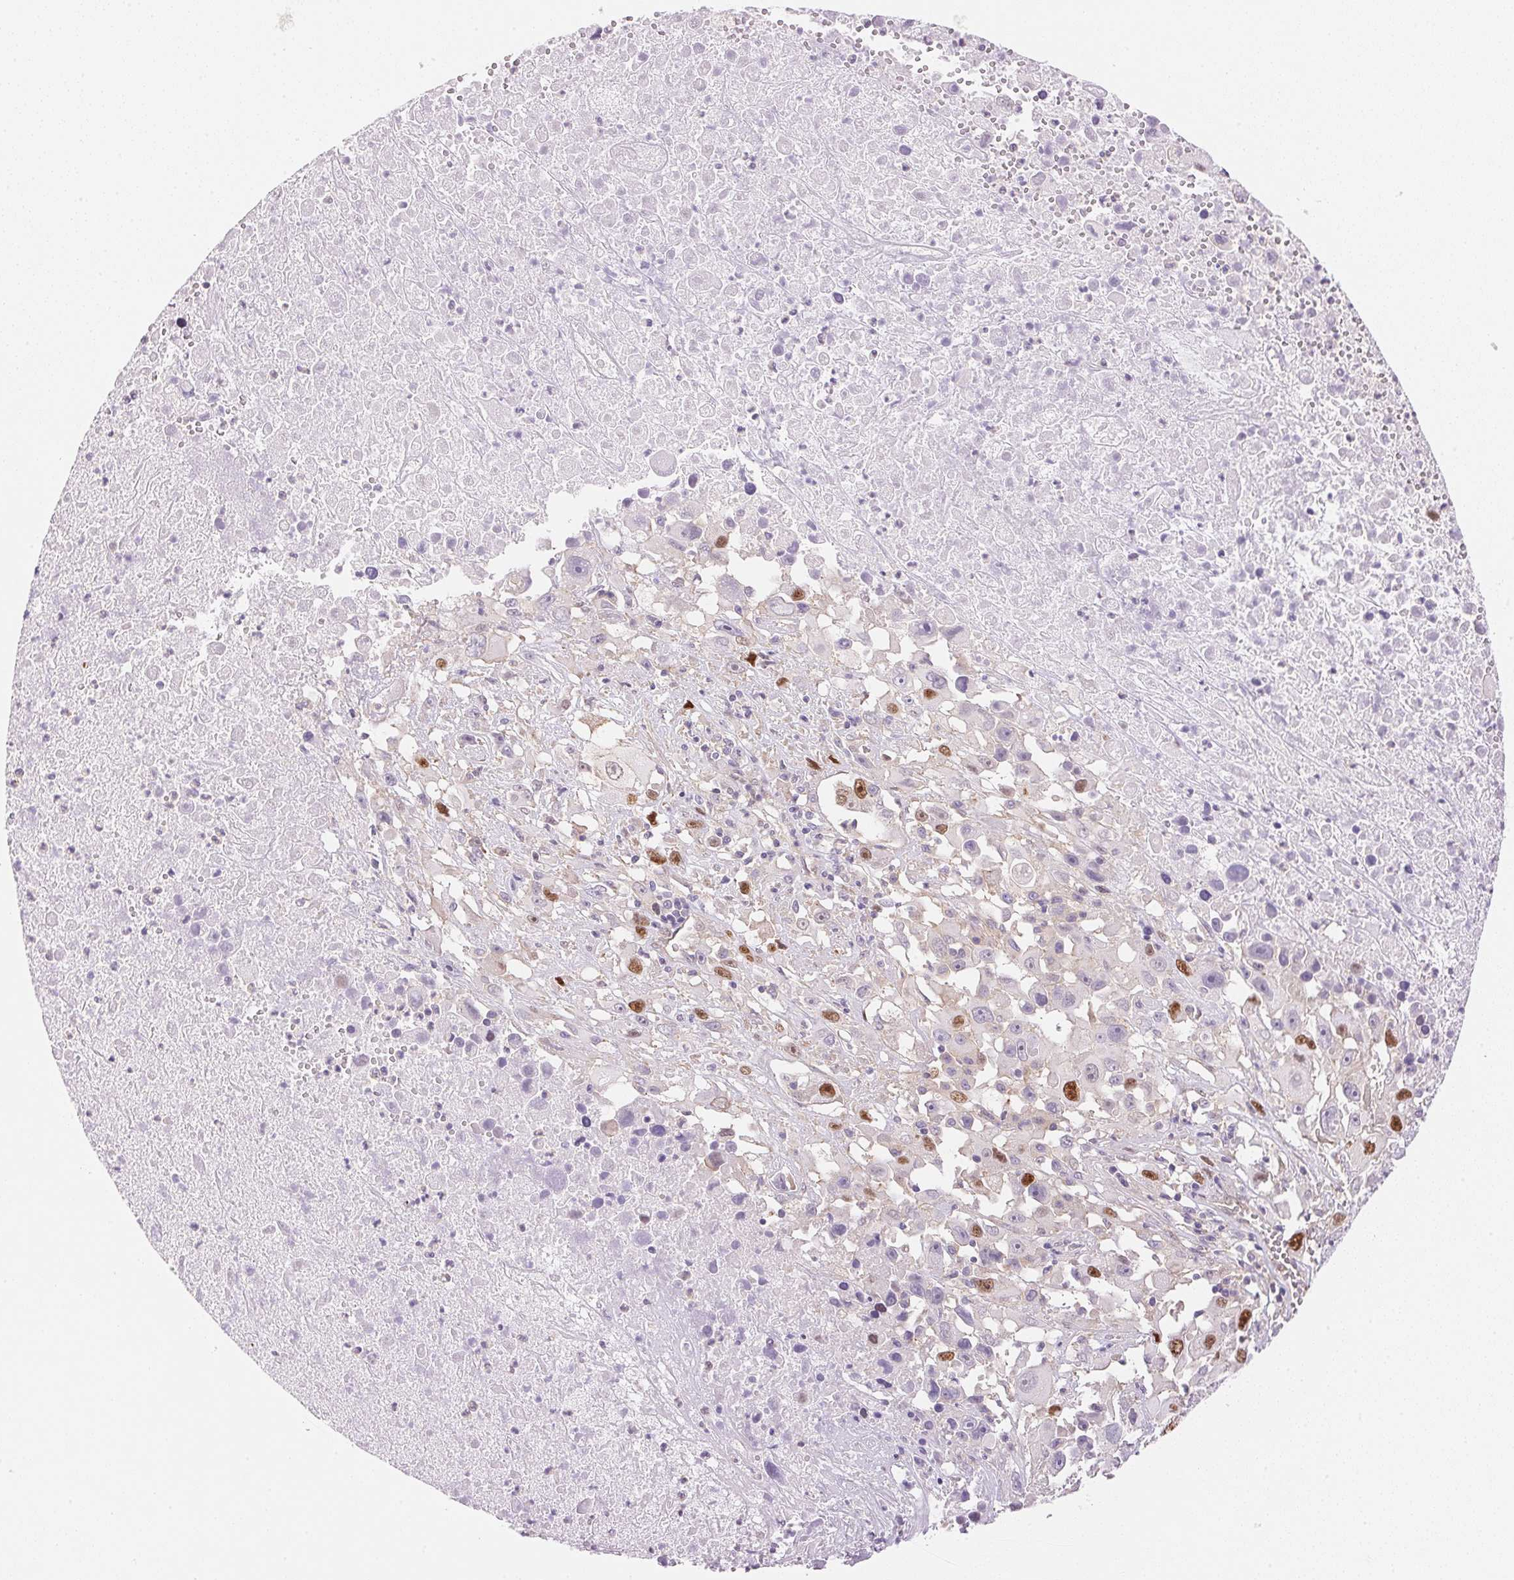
{"staining": {"intensity": "strong", "quantity": "<25%", "location": "nuclear"}, "tissue": "melanoma", "cell_type": "Tumor cells", "image_type": "cancer", "snomed": [{"axis": "morphology", "description": "Malignant melanoma, Metastatic site"}, {"axis": "topography", "description": "Soft tissue"}], "caption": "Malignant melanoma (metastatic site) was stained to show a protein in brown. There is medium levels of strong nuclear expression in approximately <25% of tumor cells.", "gene": "SMTN", "patient": {"sex": "male", "age": 50}}